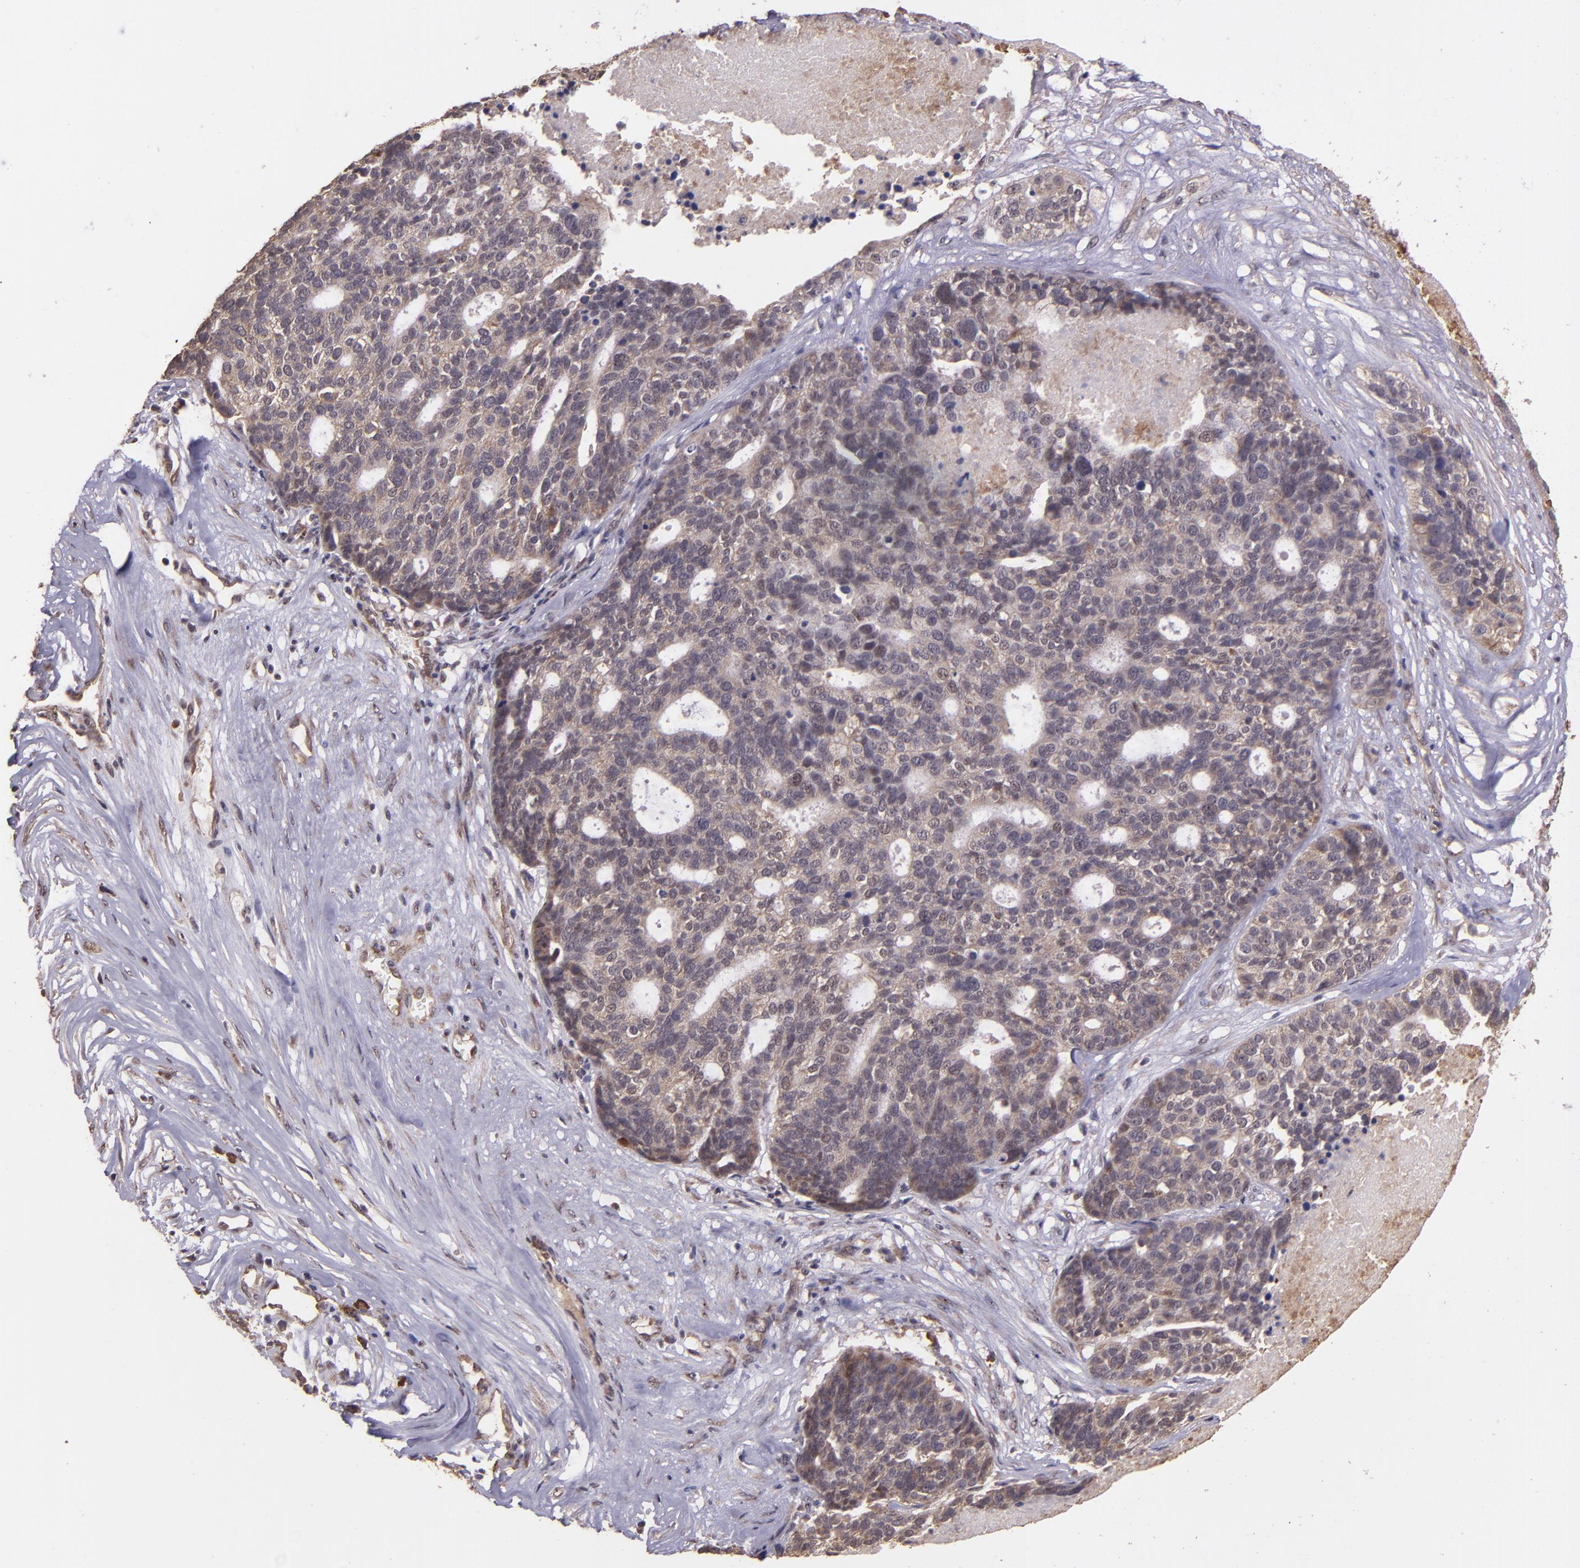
{"staining": {"intensity": "moderate", "quantity": ">75%", "location": "cytoplasmic/membranous"}, "tissue": "ovarian cancer", "cell_type": "Tumor cells", "image_type": "cancer", "snomed": [{"axis": "morphology", "description": "Cystadenocarcinoma, serous, NOS"}, {"axis": "topography", "description": "Ovary"}], "caption": "An image of ovarian serous cystadenocarcinoma stained for a protein exhibits moderate cytoplasmic/membranous brown staining in tumor cells.", "gene": "USP51", "patient": {"sex": "female", "age": 59}}